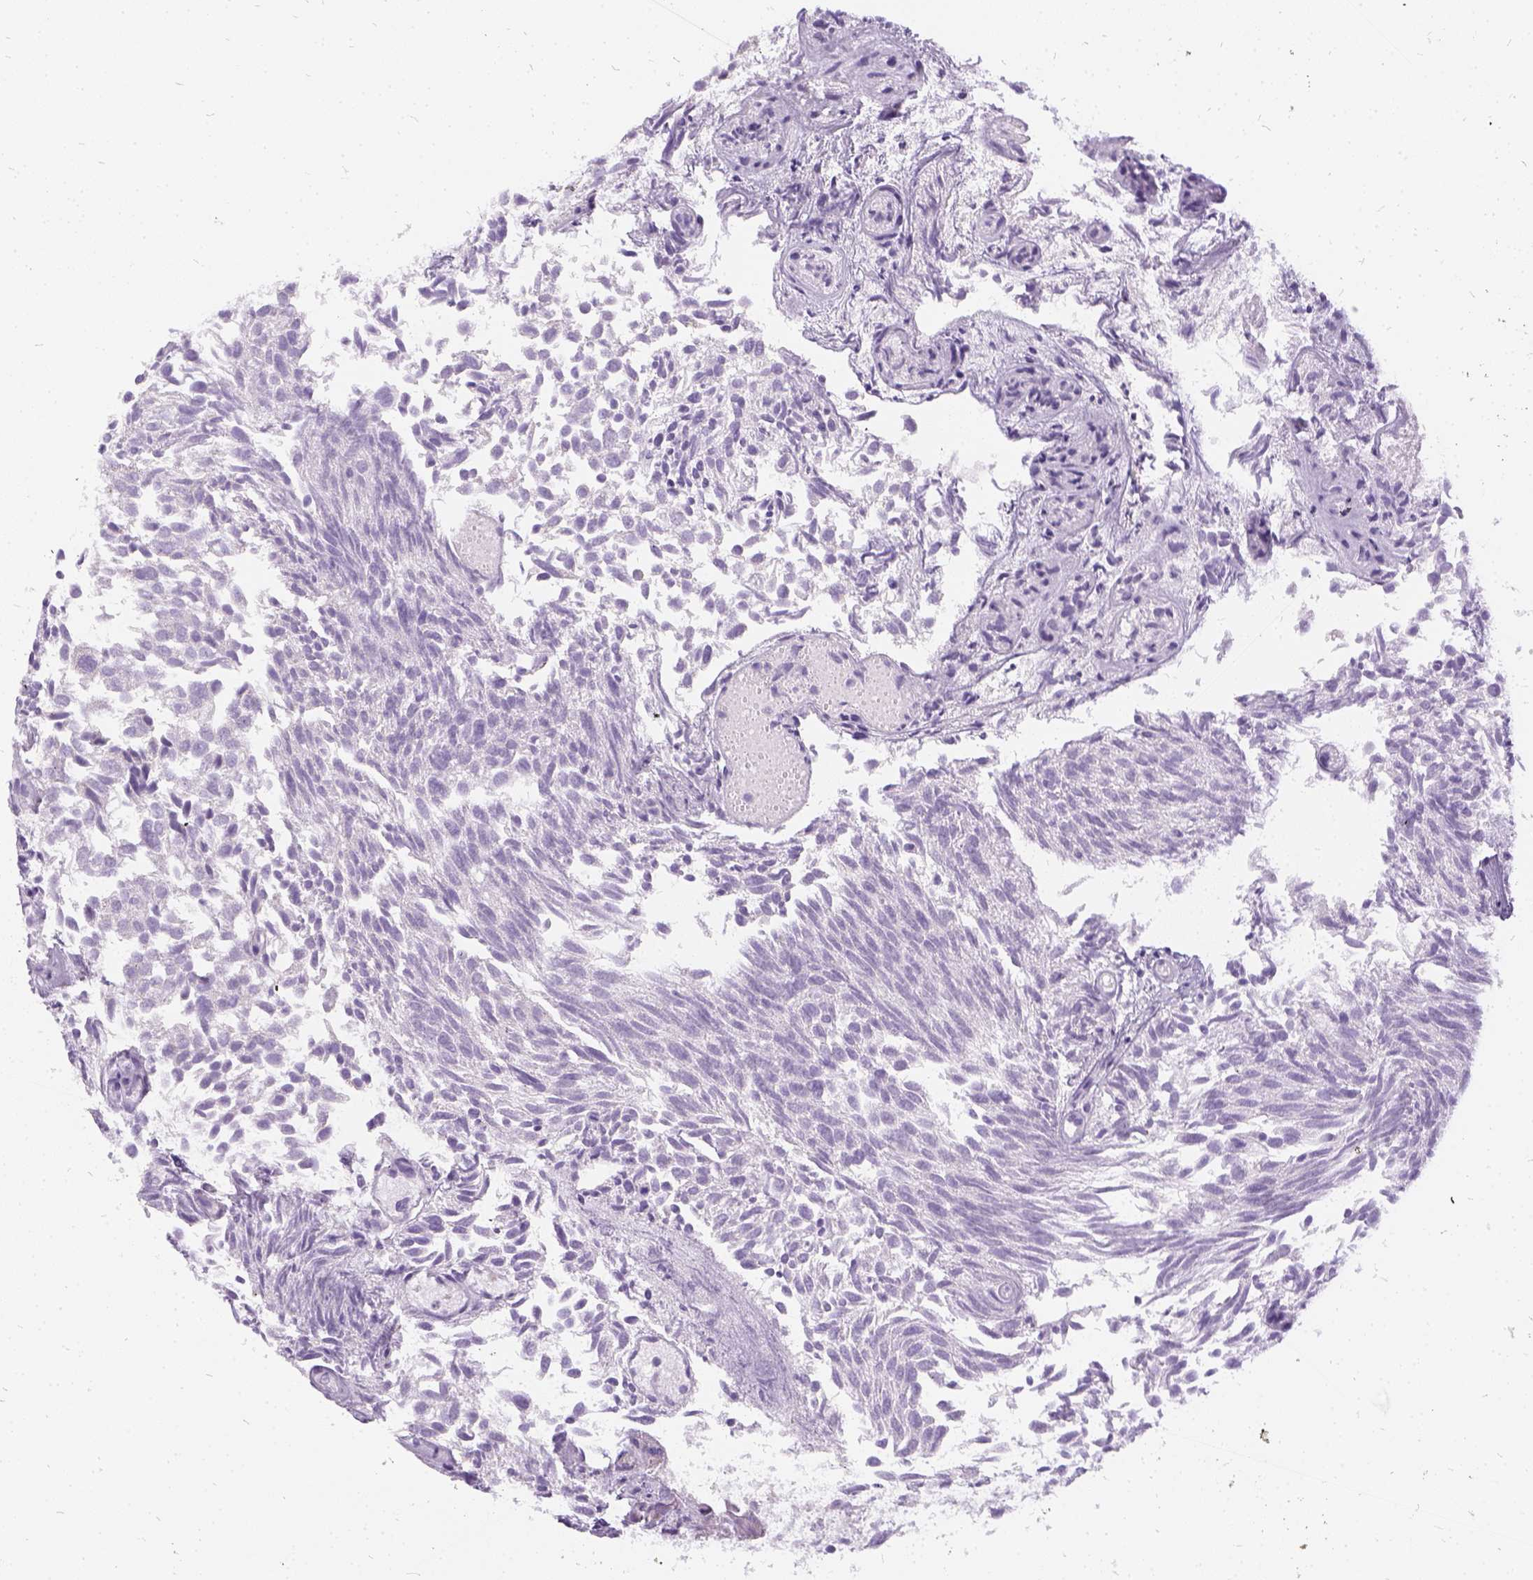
{"staining": {"intensity": "negative", "quantity": "none", "location": "none"}, "tissue": "urothelial cancer", "cell_type": "Tumor cells", "image_type": "cancer", "snomed": [{"axis": "morphology", "description": "Urothelial carcinoma, Low grade"}, {"axis": "topography", "description": "Urinary bladder"}], "caption": "Image shows no protein staining in tumor cells of urothelial carcinoma (low-grade) tissue.", "gene": "FDX1", "patient": {"sex": "male", "age": 70}}